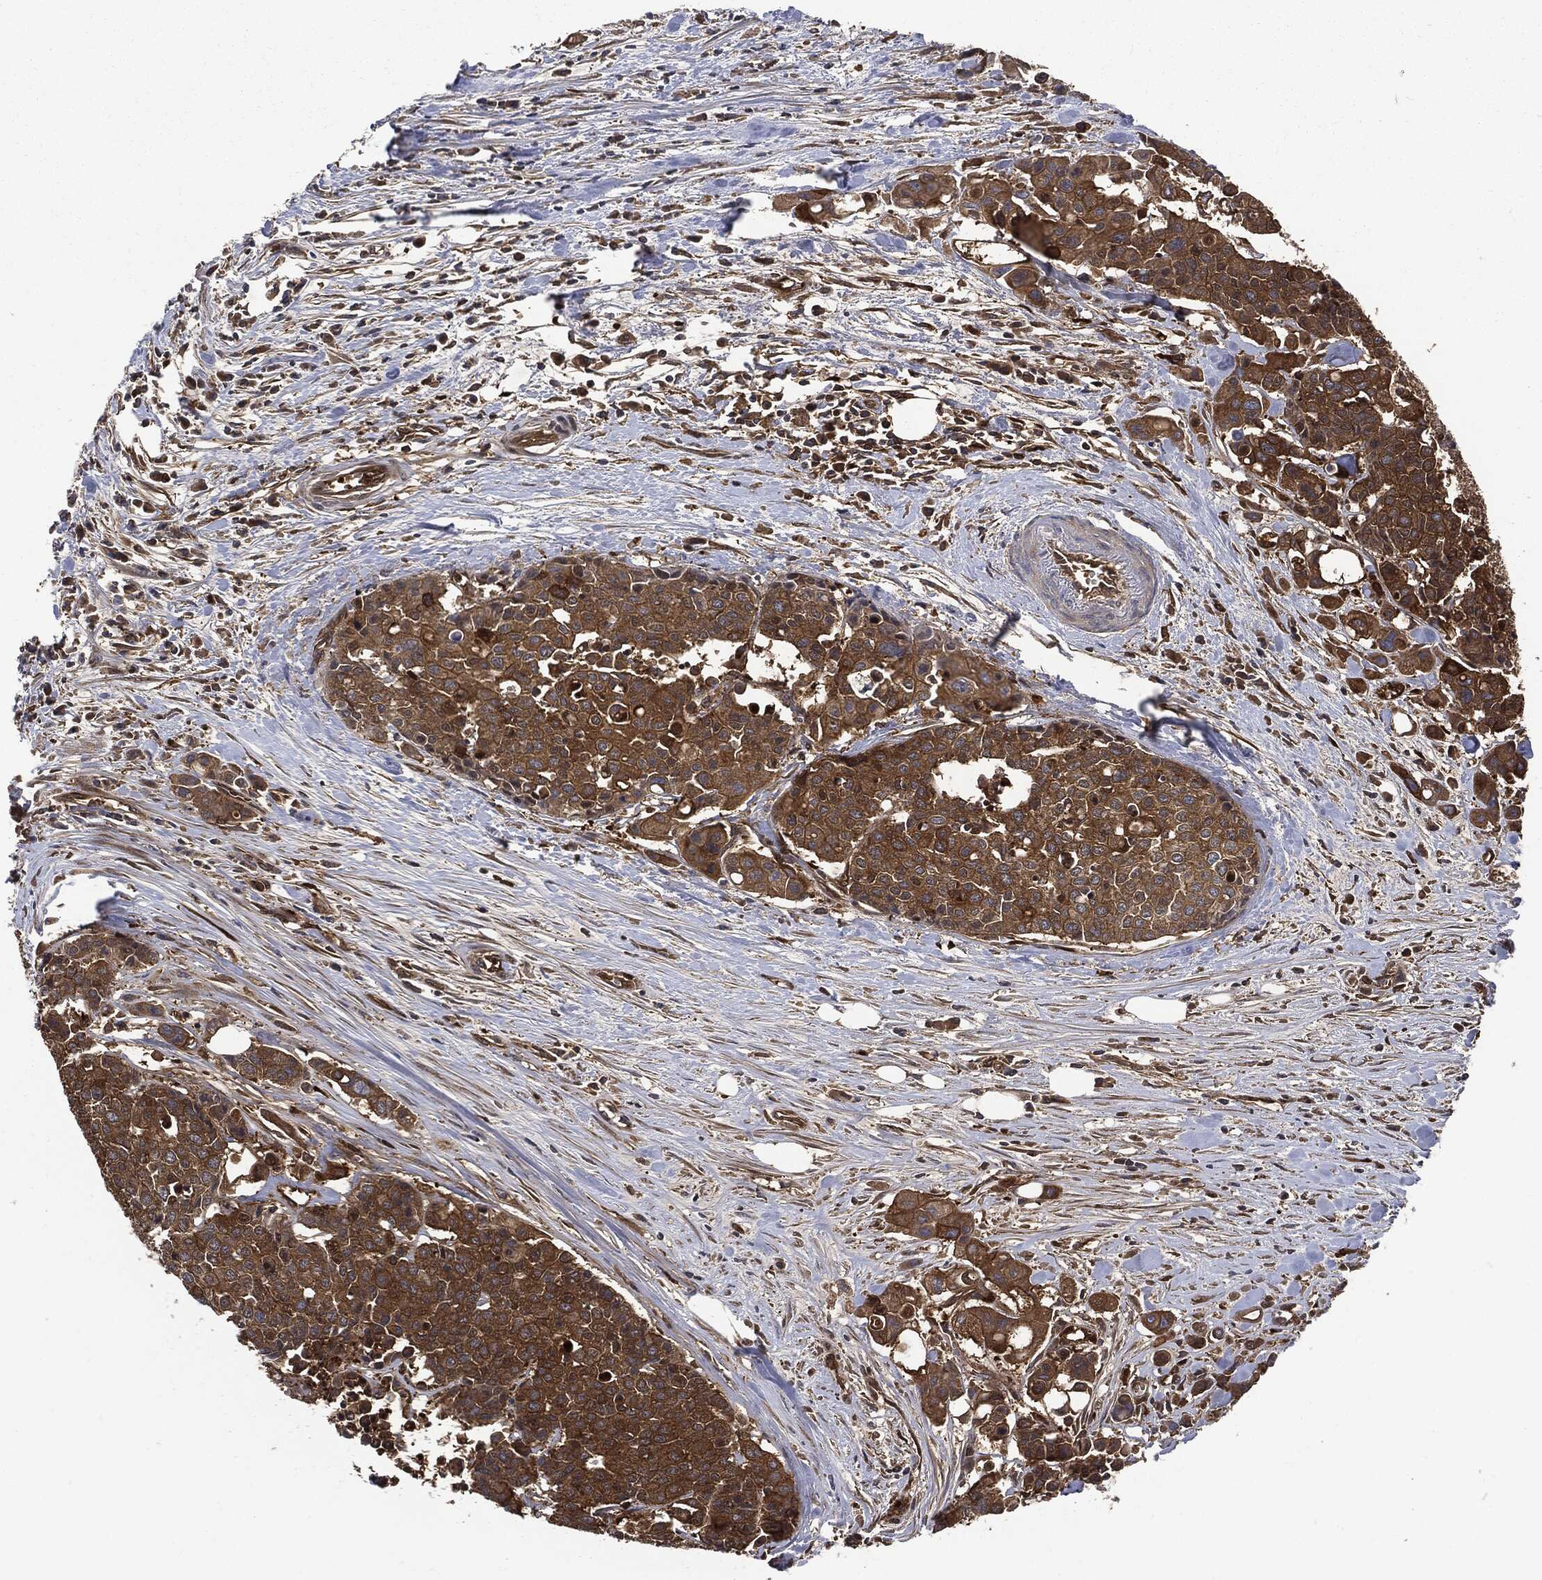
{"staining": {"intensity": "strong", "quantity": ">75%", "location": "cytoplasmic/membranous"}, "tissue": "carcinoid", "cell_type": "Tumor cells", "image_type": "cancer", "snomed": [{"axis": "morphology", "description": "Carcinoid, malignant, NOS"}, {"axis": "topography", "description": "Colon"}], "caption": "A micrograph showing strong cytoplasmic/membranous expression in approximately >75% of tumor cells in carcinoid, as visualized by brown immunohistochemical staining.", "gene": "XPNPEP1", "patient": {"sex": "male", "age": 81}}